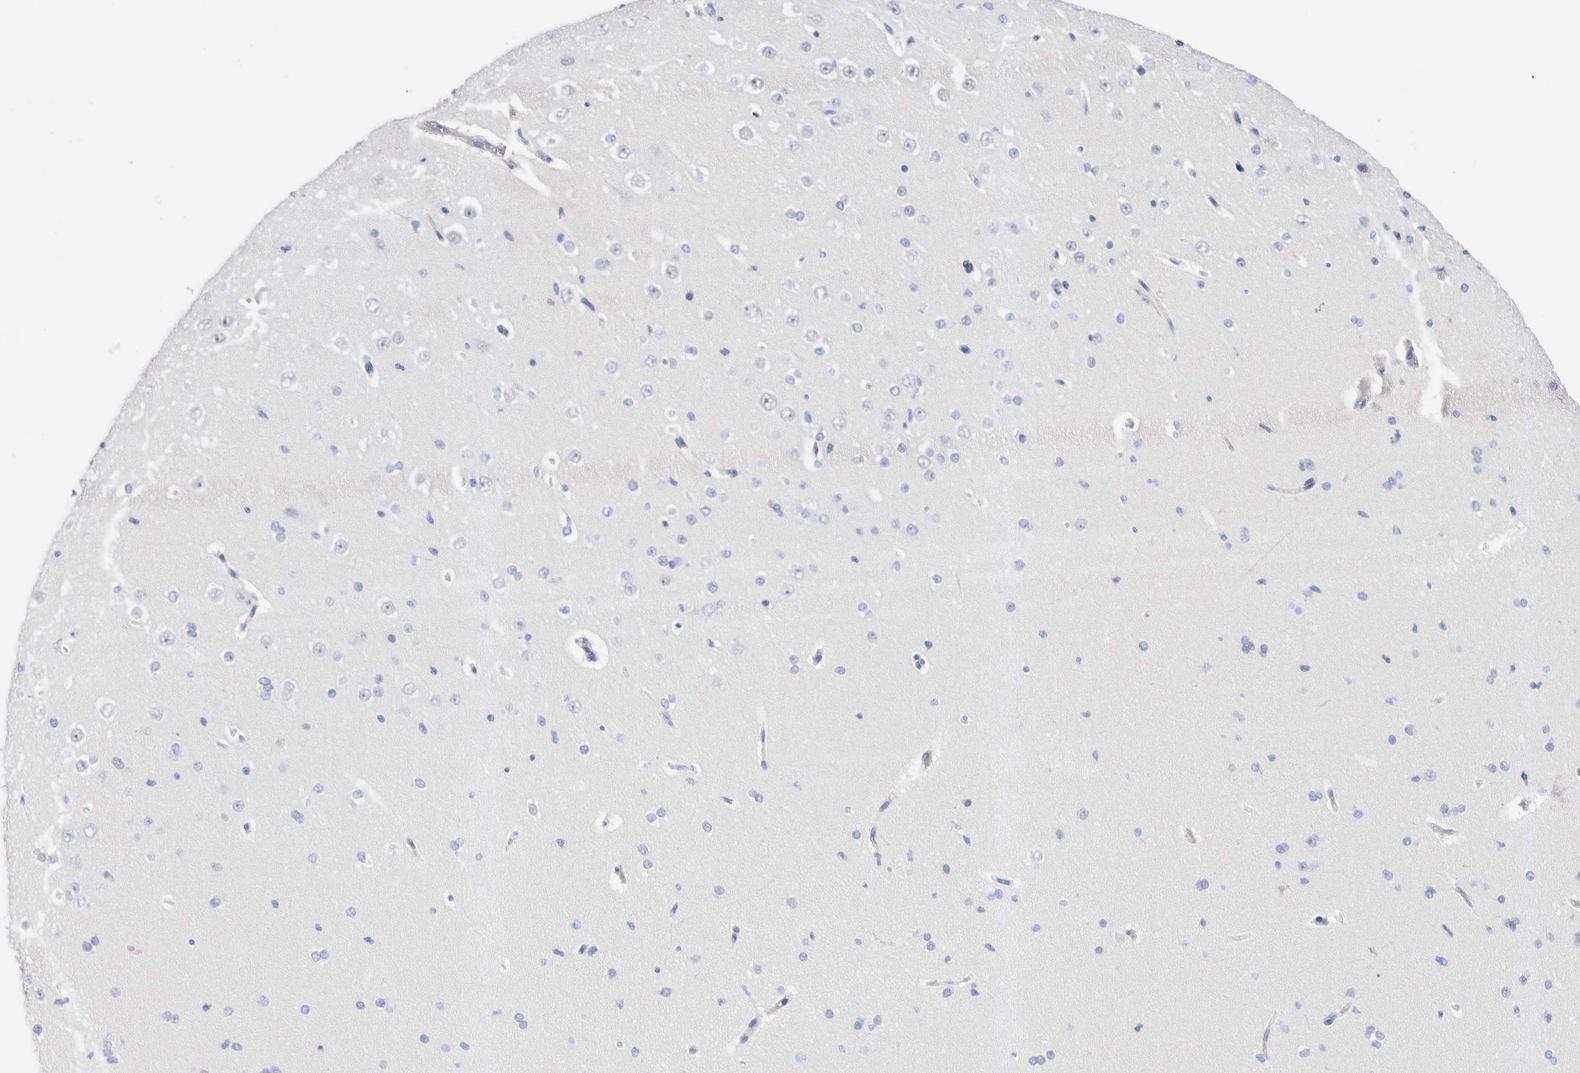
{"staining": {"intensity": "negative", "quantity": "none", "location": "none"}, "tissue": "cerebral cortex", "cell_type": "Endothelial cells", "image_type": "normal", "snomed": [{"axis": "morphology", "description": "Normal tissue, NOS"}, {"axis": "morphology", "description": "Developmental malformation"}, {"axis": "topography", "description": "Cerebral cortex"}], "caption": "The micrograph exhibits no staining of endothelial cells in unremarkable cerebral cortex.", "gene": "KNL1", "patient": {"sex": "female", "age": 30}}